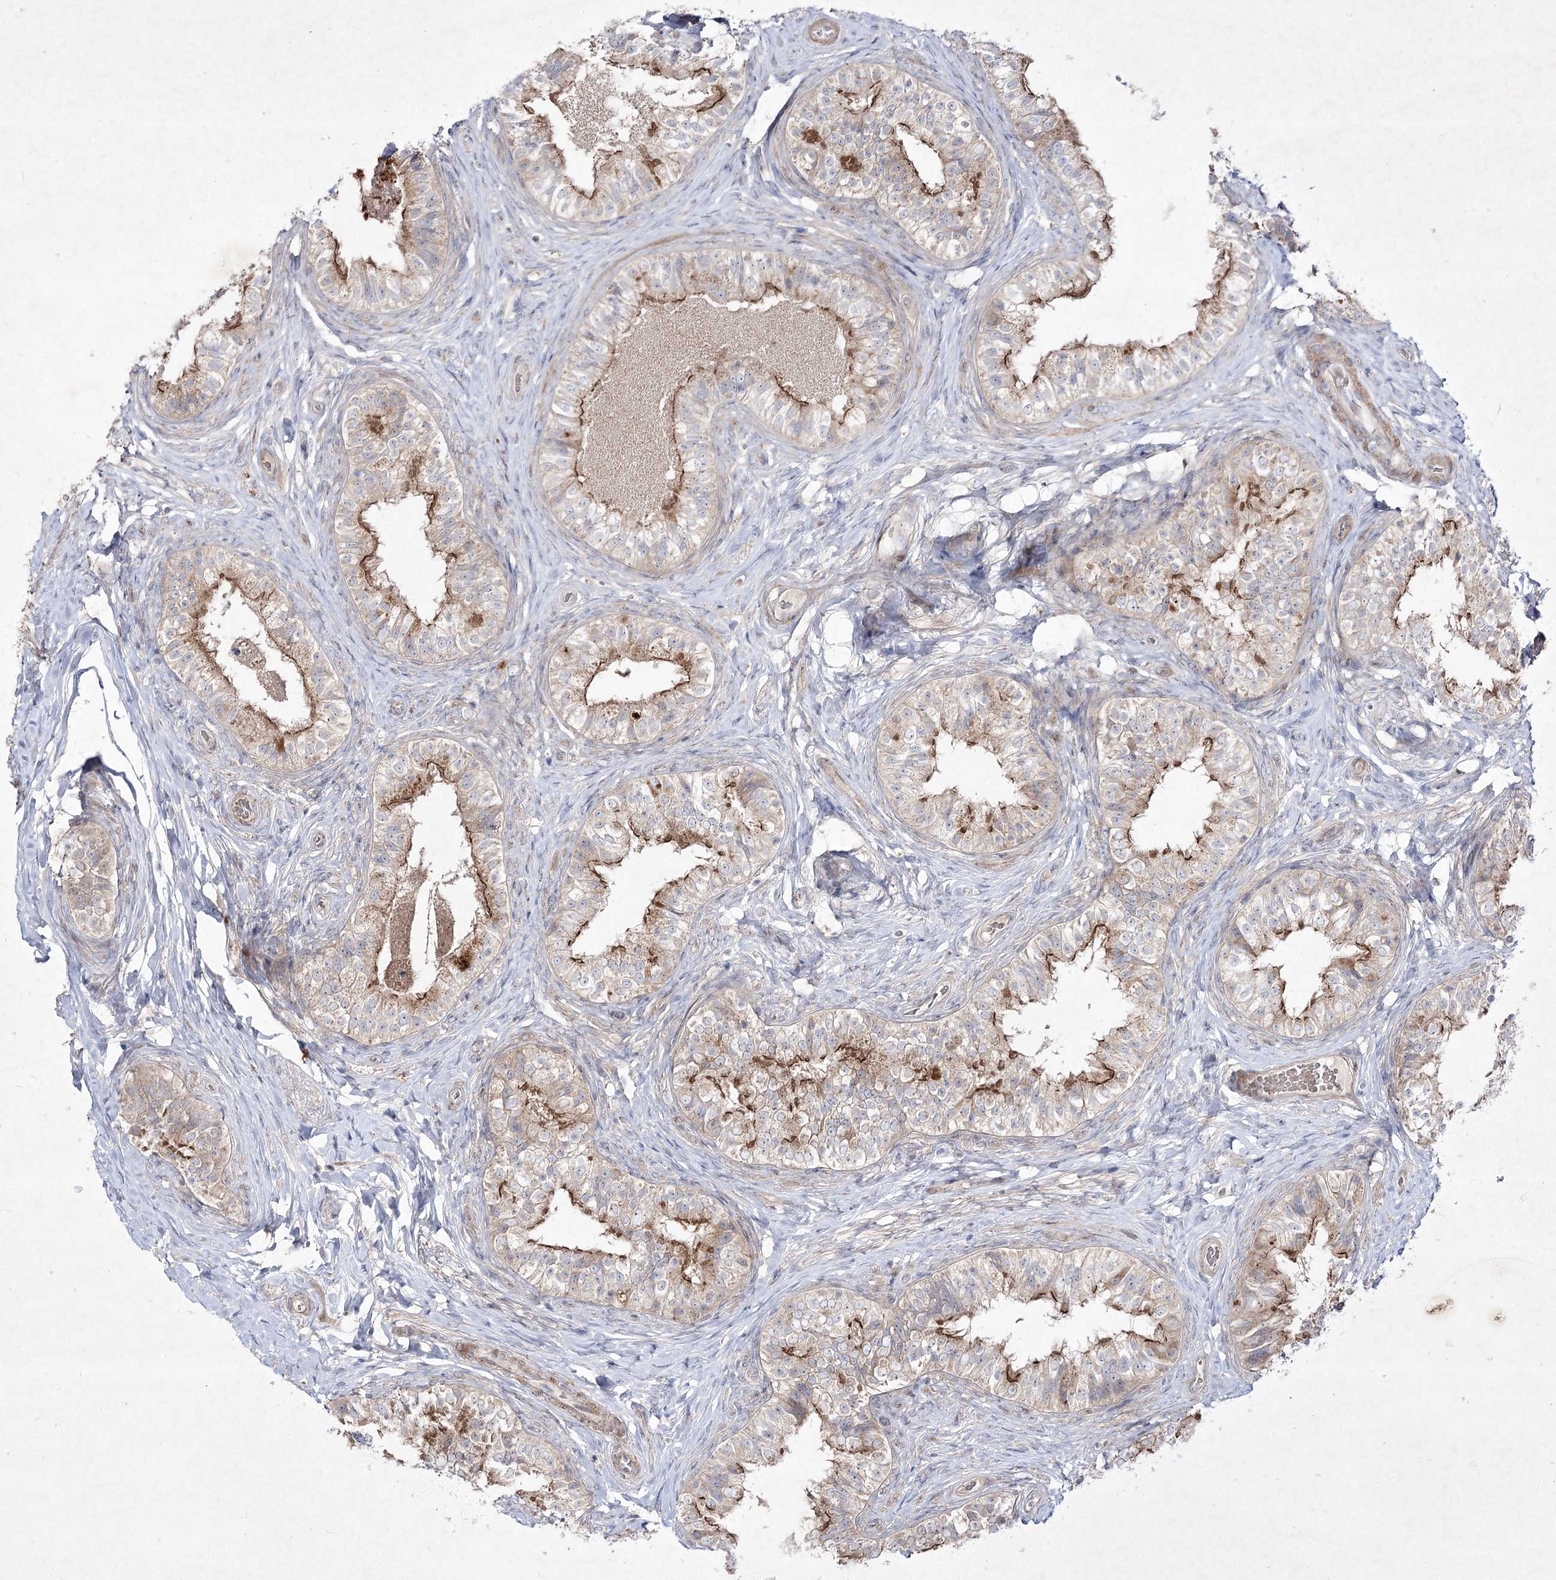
{"staining": {"intensity": "moderate", "quantity": "<25%", "location": "cytoplasmic/membranous"}, "tissue": "epididymis", "cell_type": "Glandular cells", "image_type": "normal", "snomed": [{"axis": "morphology", "description": "Normal tissue, NOS"}, {"axis": "topography", "description": "Epididymis"}], "caption": "A histopathology image showing moderate cytoplasmic/membranous positivity in approximately <25% of glandular cells in benign epididymis, as visualized by brown immunohistochemical staining.", "gene": "CIB2", "patient": {"sex": "male", "age": 49}}